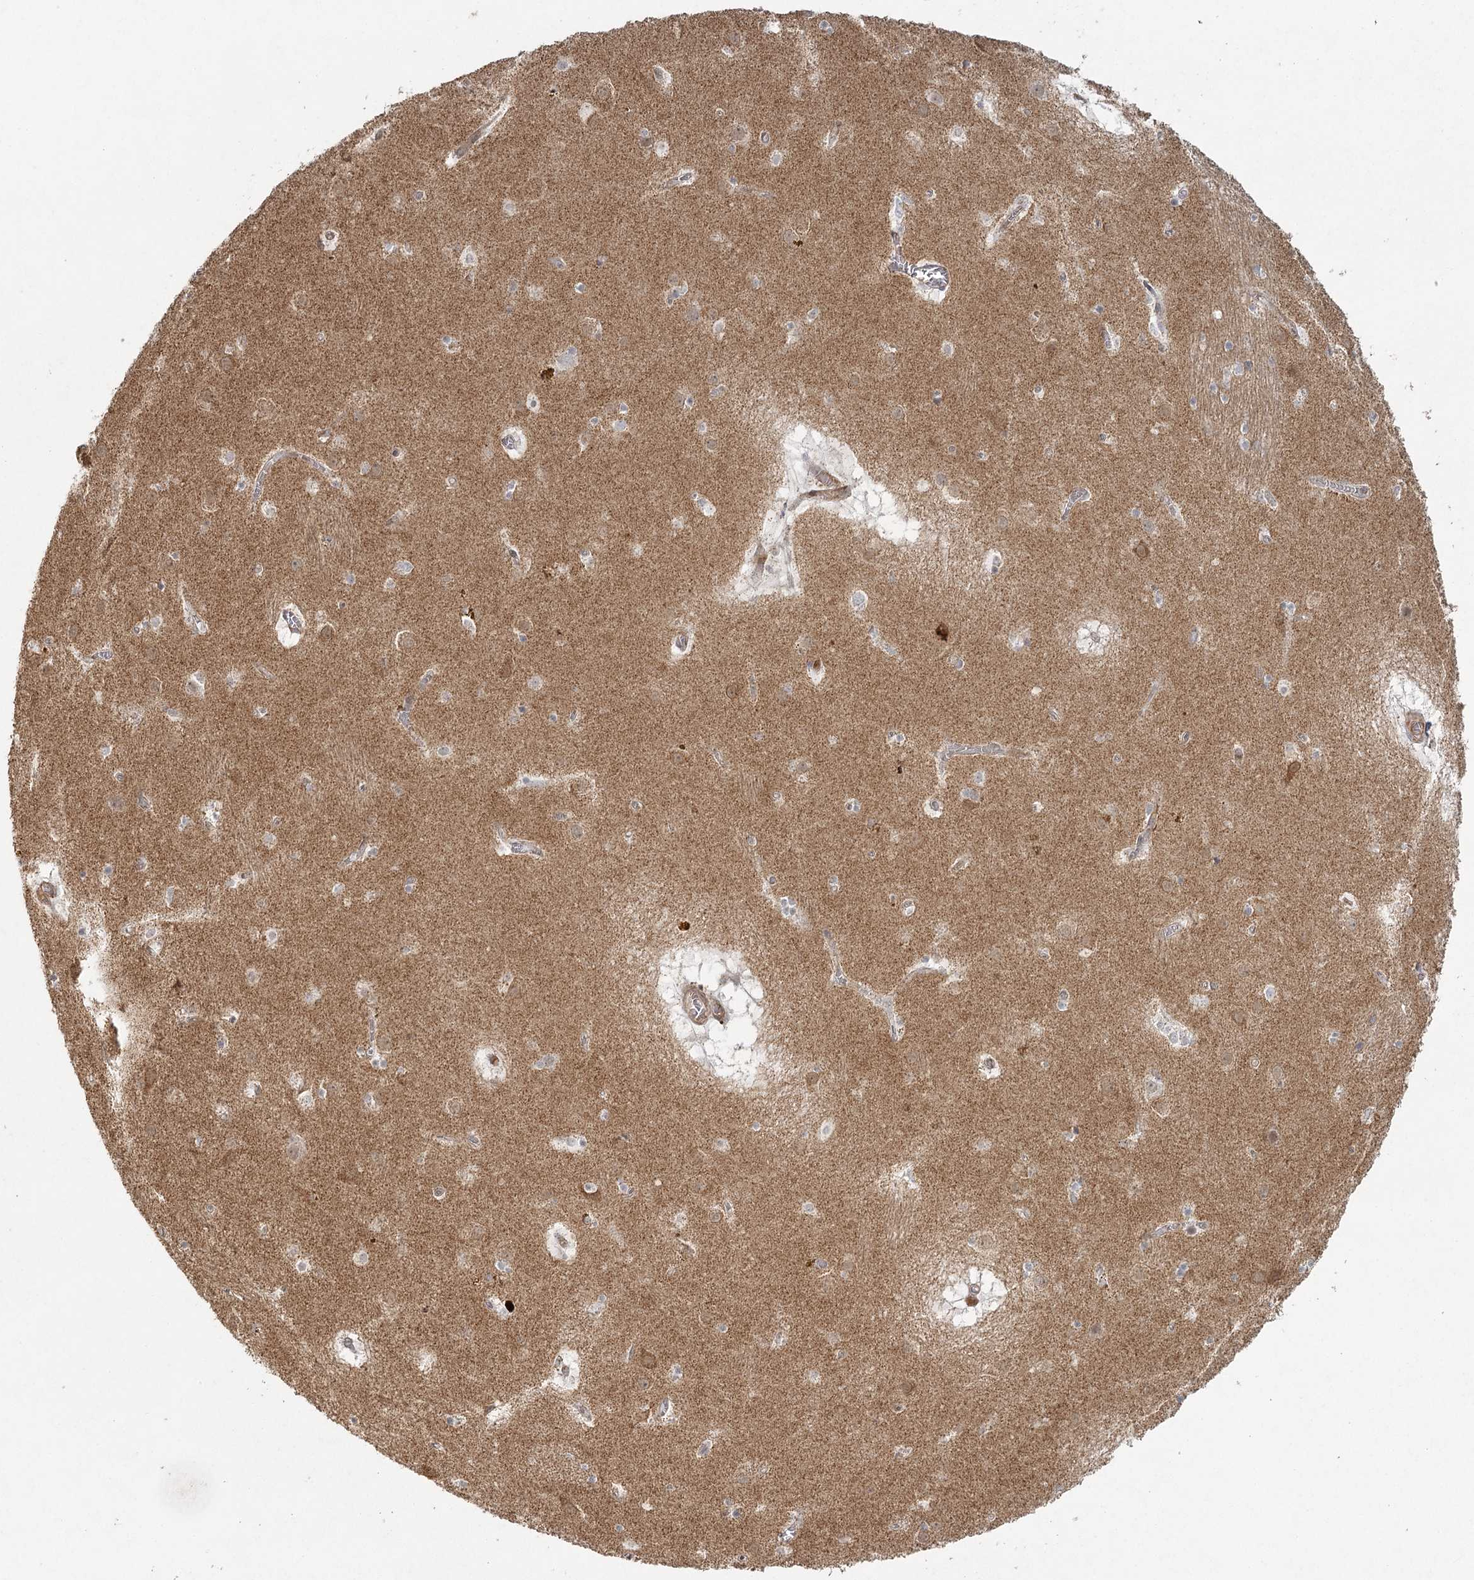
{"staining": {"intensity": "moderate", "quantity": "<25%", "location": "cytoplasmic/membranous"}, "tissue": "caudate", "cell_type": "Glial cells", "image_type": "normal", "snomed": [{"axis": "morphology", "description": "Normal tissue, NOS"}, {"axis": "topography", "description": "Lateral ventricle wall"}], "caption": "A brown stain highlights moderate cytoplasmic/membranous positivity of a protein in glial cells of normal human caudate.", "gene": "LACTB", "patient": {"sex": "male", "age": 70}}